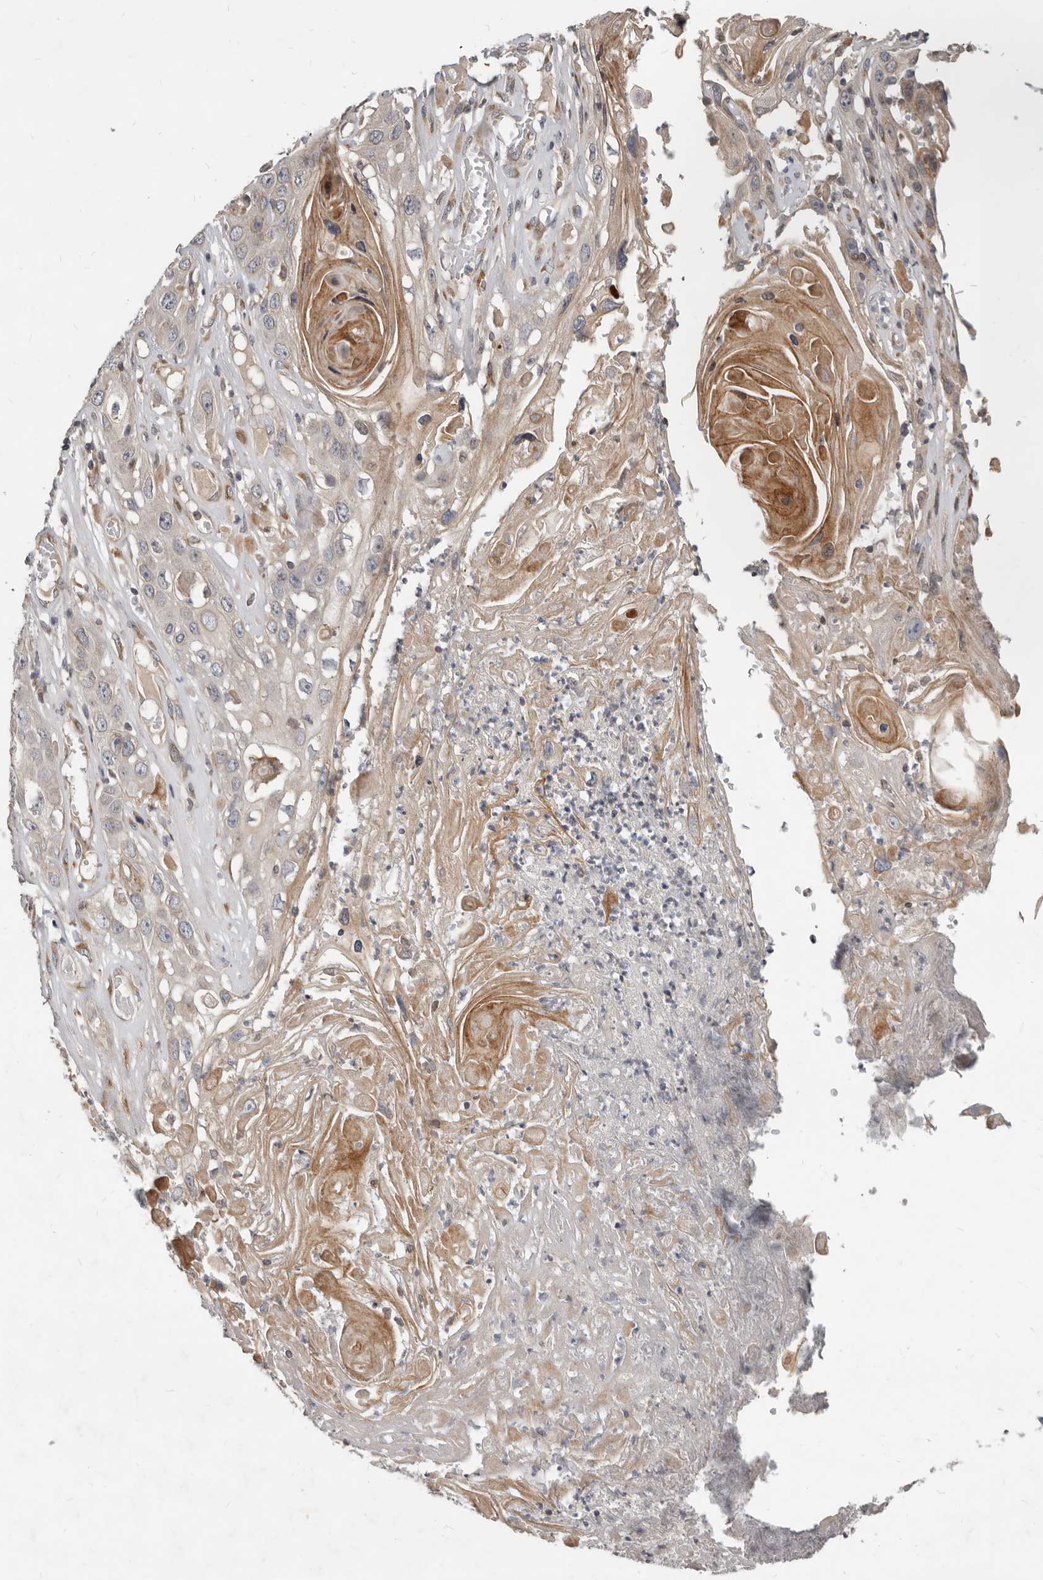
{"staining": {"intensity": "moderate", "quantity": "25%-75%", "location": "cytoplasmic/membranous"}, "tissue": "skin cancer", "cell_type": "Tumor cells", "image_type": "cancer", "snomed": [{"axis": "morphology", "description": "Squamous cell carcinoma, NOS"}, {"axis": "topography", "description": "Skin"}], "caption": "About 25%-75% of tumor cells in human squamous cell carcinoma (skin) exhibit moderate cytoplasmic/membranous protein staining as visualized by brown immunohistochemical staining.", "gene": "NPY4R", "patient": {"sex": "male", "age": 55}}